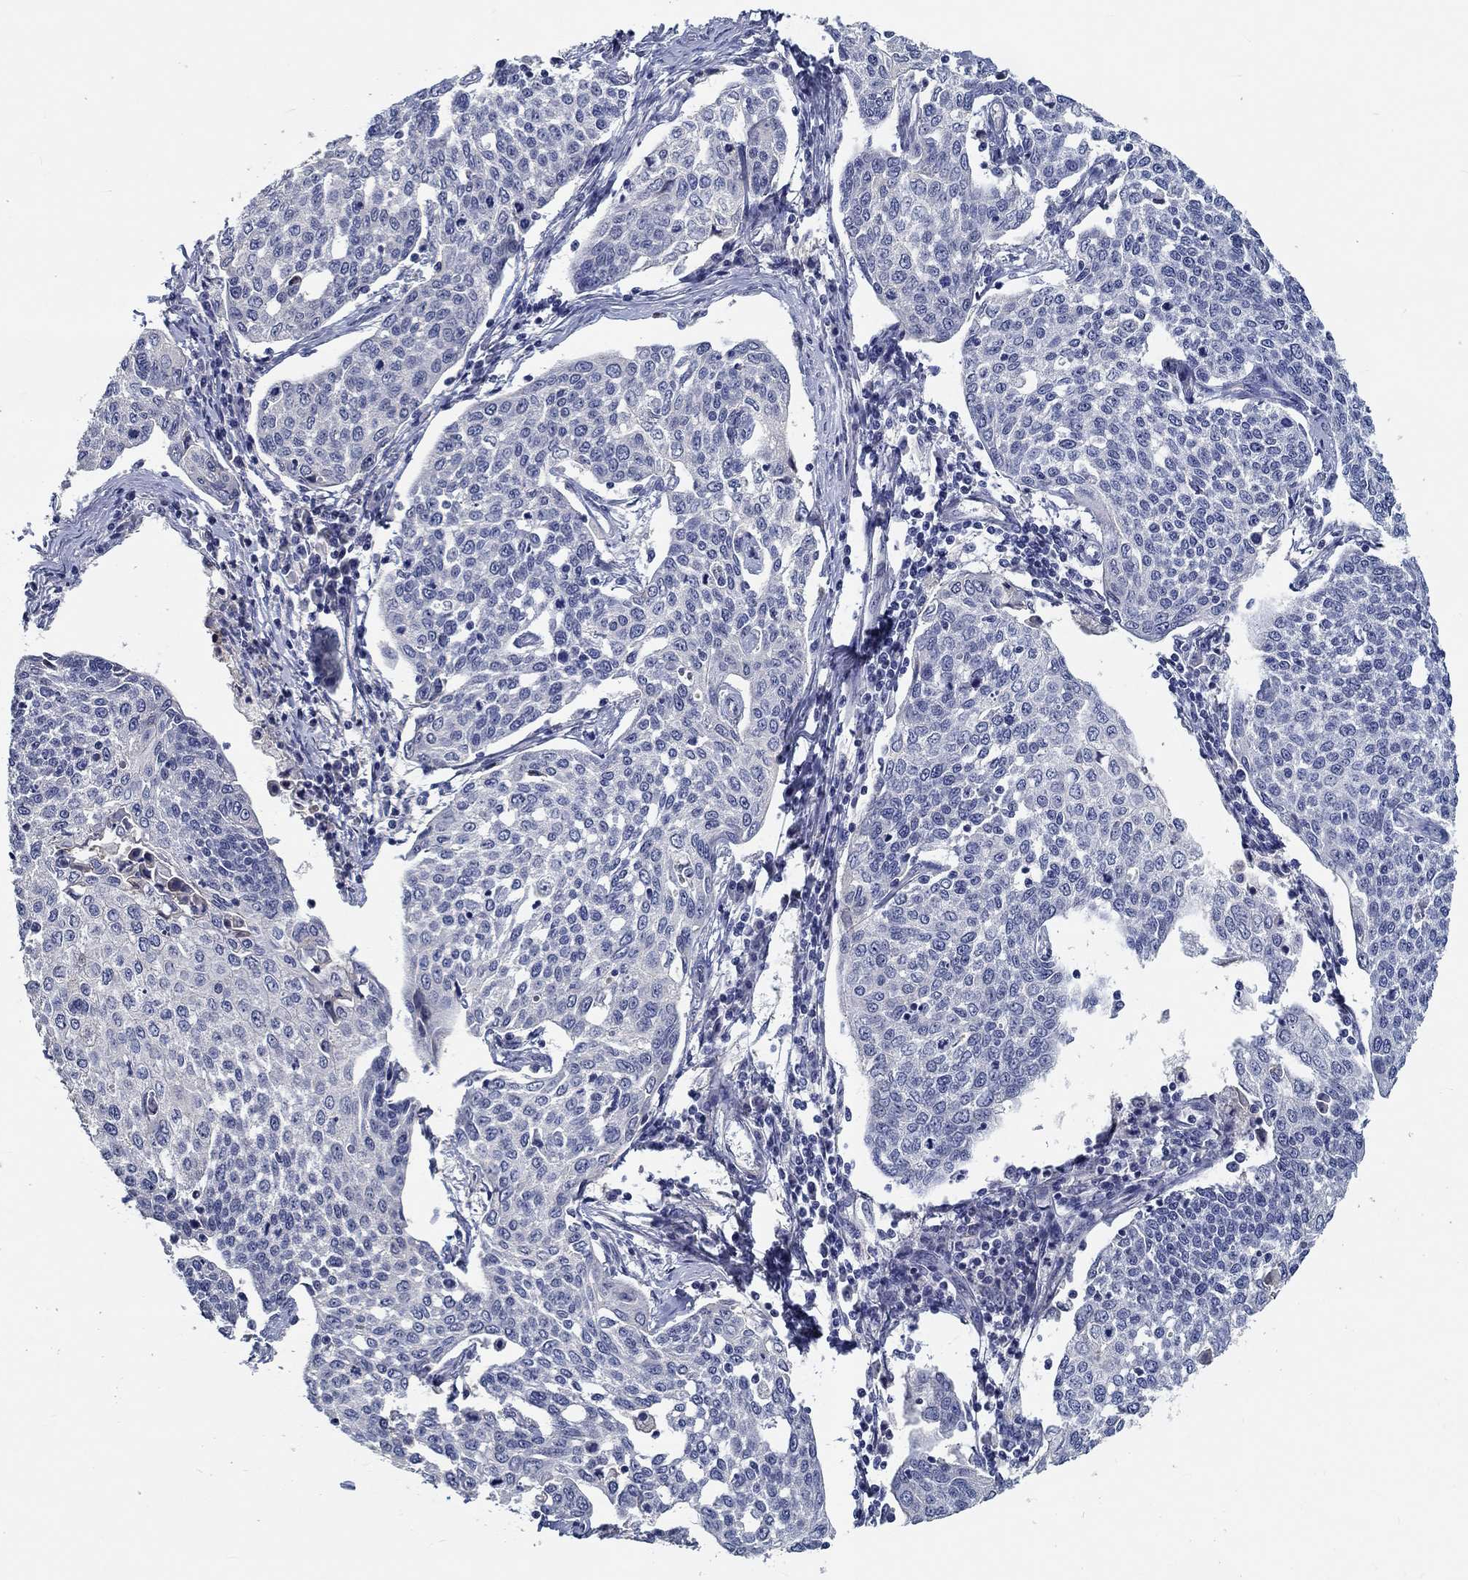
{"staining": {"intensity": "negative", "quantity": "none", "location": "none"}, "tissue": "cervical cancer", "cell_type": "Tumor cells", "image_type": "cancer", "snomed": [{"axis": "morphology", "description": "Squamous cell carcinoma, NOS"}, {"axis": "topography", "description": "Cervix"}], "caption": "Human cervical cancer (squamous cell carcinoma) stained for a protein using IHC exhibits no expression in tumor cells.", "gene": "MYBPC1", "patient": {"sex": "female", "age": 34}}